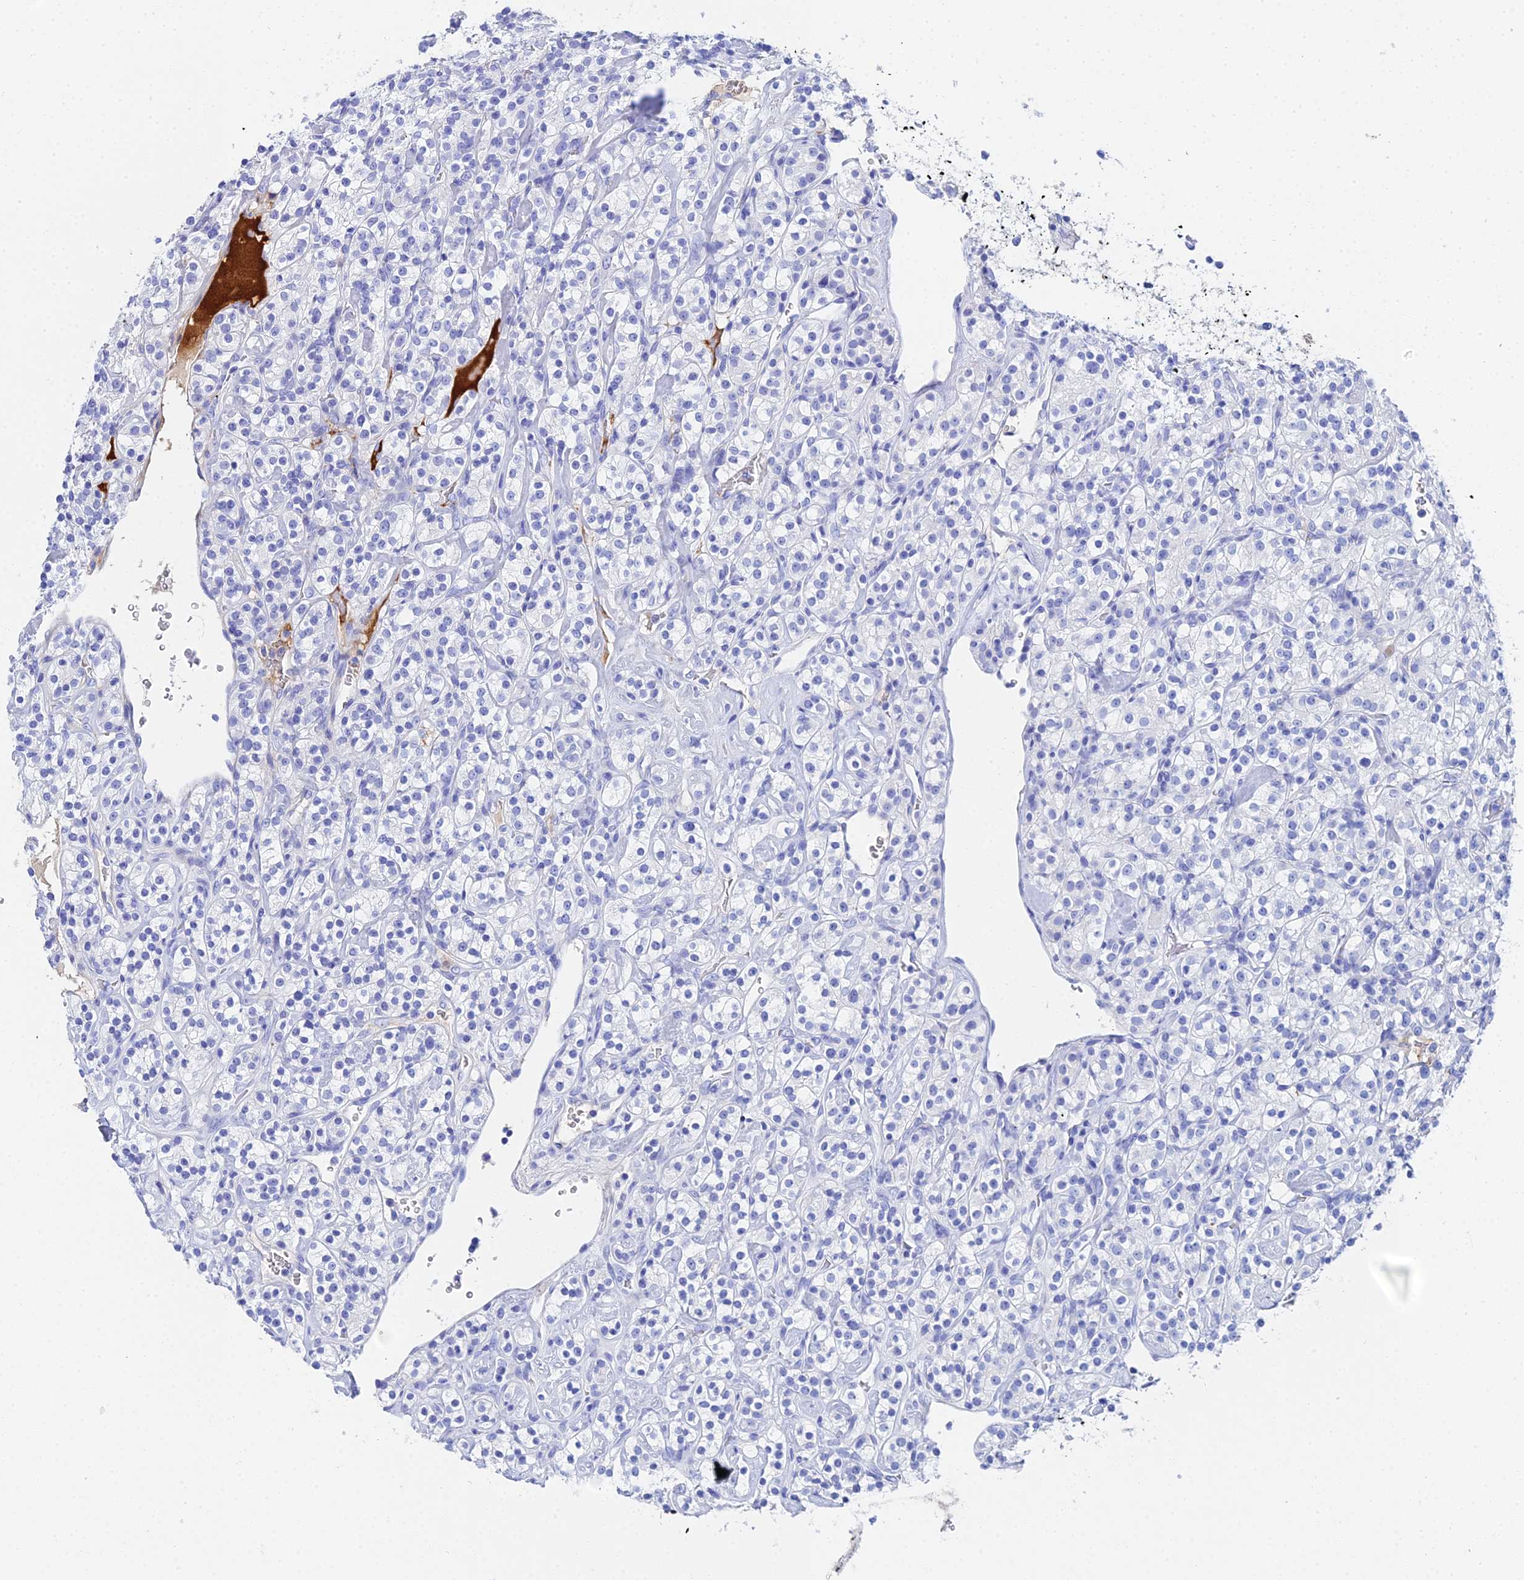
{"staining": {"intensity": "negative", "quantity": "none", "location": "none"}, "tissue": "renal cancer", "cell_type": "Tumor cells", "image_type": "cancer", "snomed": [{"axis": "morphology", "description": "Adenocarcinoma, NOS"}, {"axis": "topography", "description": "Kidney"}], "caption": "IHC micrograph of neoplastic tissue: renal adenocarcinoma stained with DAB shows no significant protein expression in tumor cells. (Stains: DAB IHC with hematoxylin counter stain, Microscopy: brightfield microscopy at high magnification).", "gene": "CELA3A", "patient": {"sex": "male", "age": 77}}